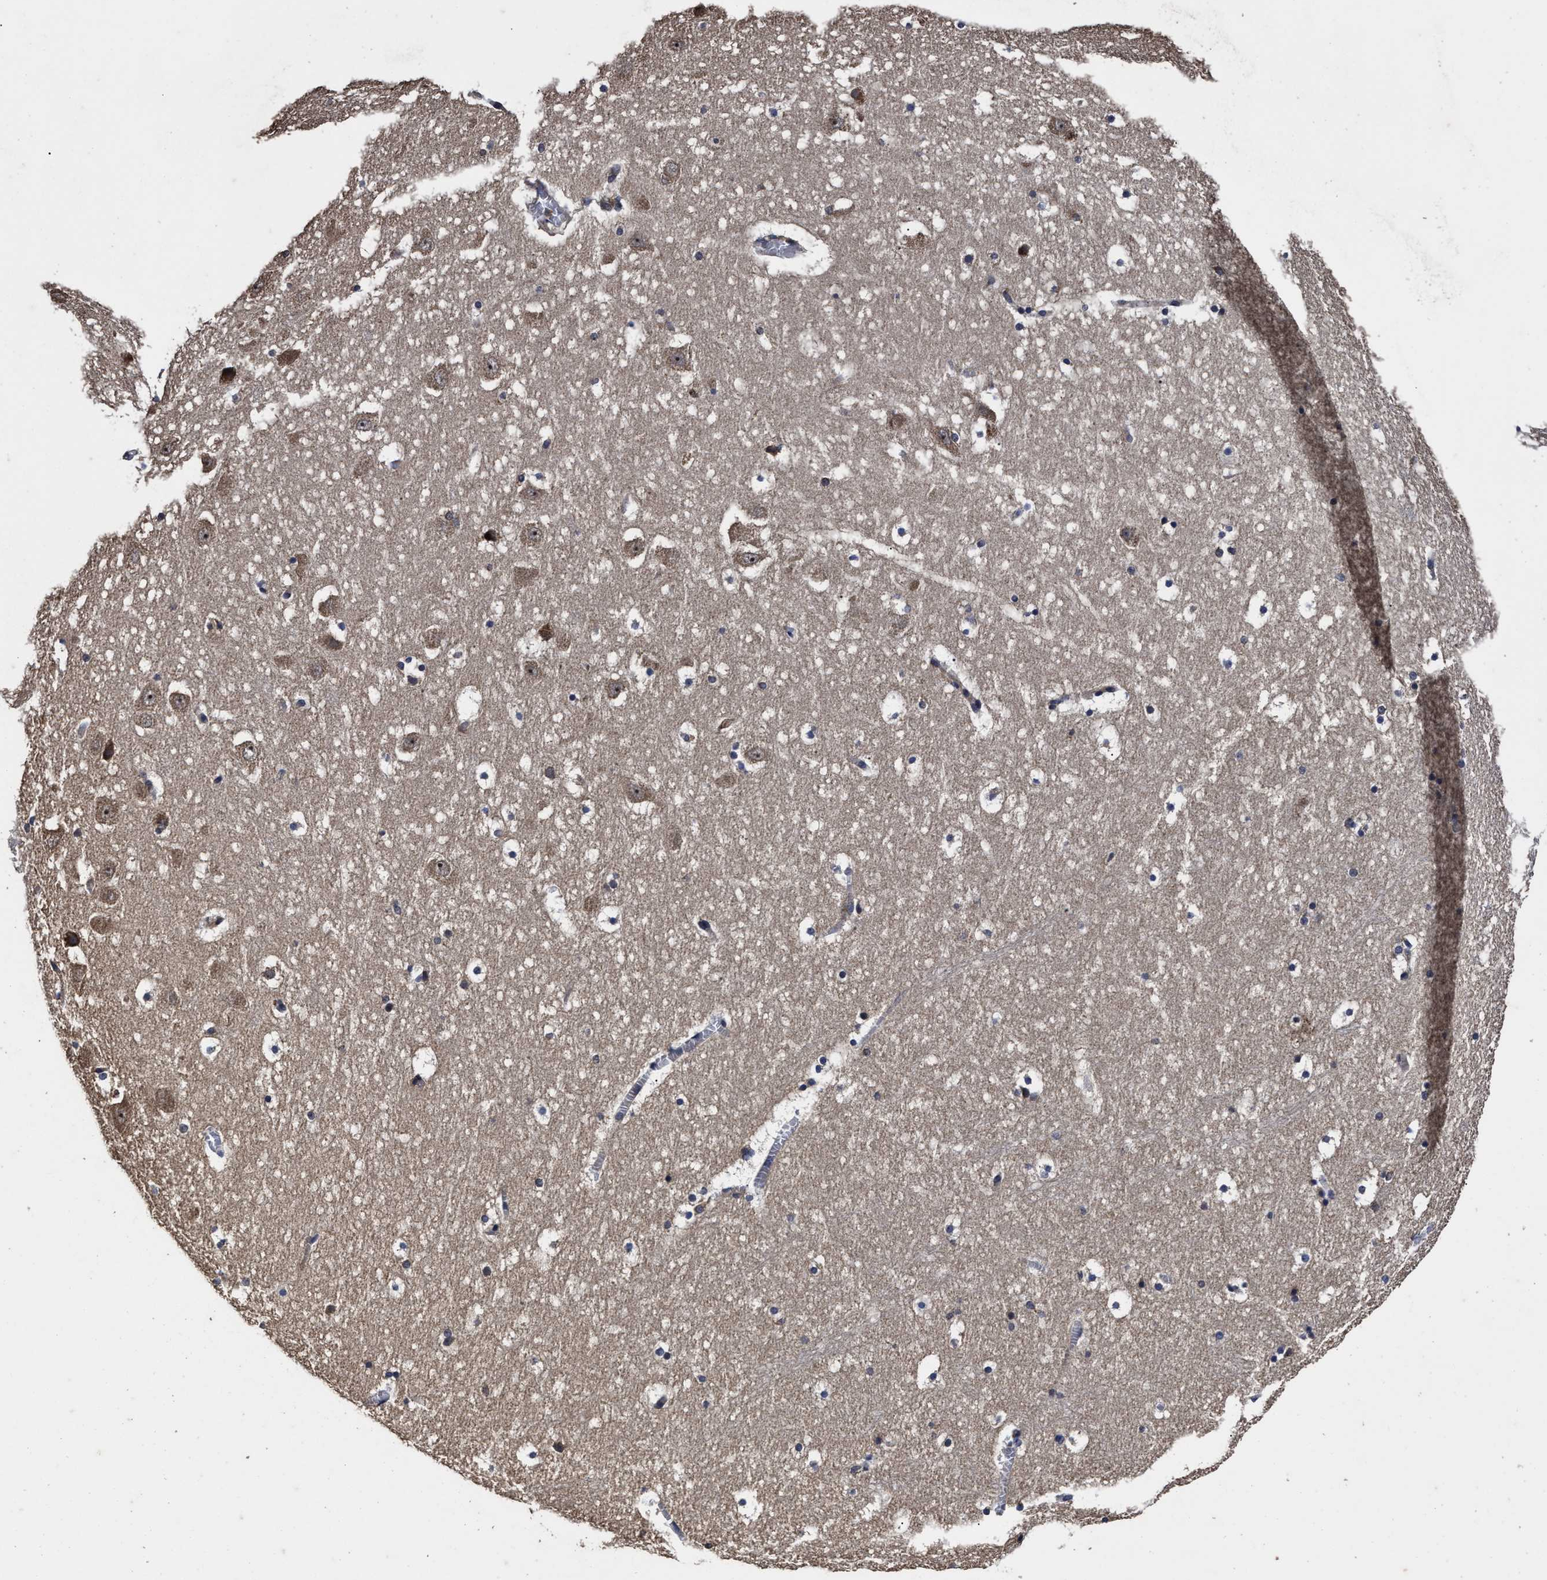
{"staining": {"intensity": "moderate", "quantity": "<25%", "location": "cytoplasmic/membranous"}, "tissue": "hippocampus", "cell_type": "Glial cells", "image_type": "normal", "snomed": [{"axis": "morphology", "description": "Normal tissue, NOS"}, {"axis": "topography", "description": "Hippocampus"}], "caption": "Glial cells reveal moderate cytoplasmic/membranous positivity in about <25% of cells in benign hippocampus.", "gene": "AVEN", "patient": {"sex": "male", "age": 45}}